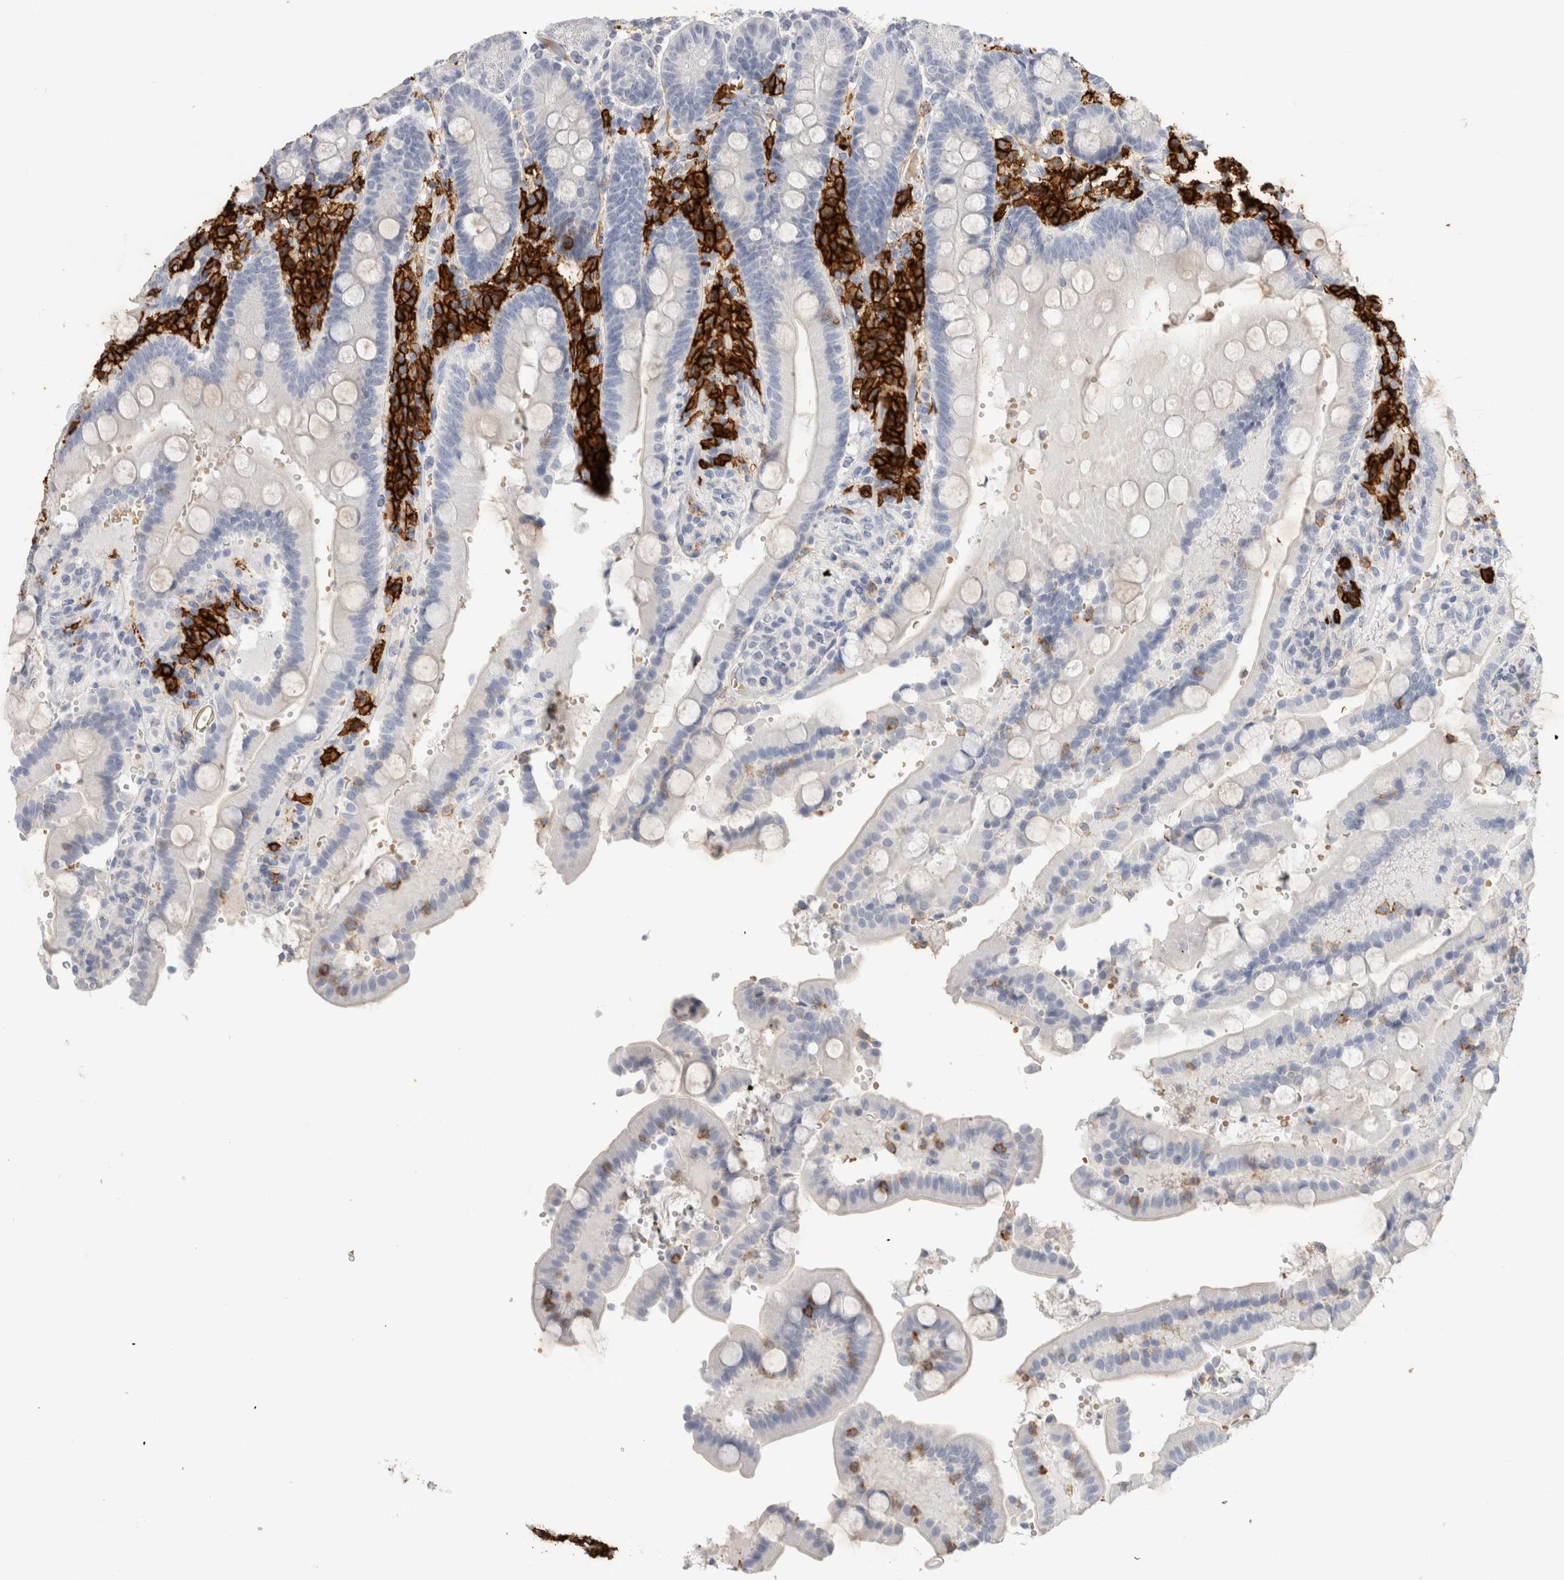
{"staining": {"intensity": "negative", "quantity": "none", "location": "none"}, "tissue": "duodenum", "cell_type": "Glandular cells", "image_type": "normal", "snomed": [{"axis": "morphology", "description": "Normal tissue, NOS"}, {"axis": "topography", "description": "Small intestine, NOS"}], "caption": "Micrograph shows no significant protein positivity in glandular cells of benign duodenum.", "gene": "CD38", "patient": {"sex": "female", "age": 71}}